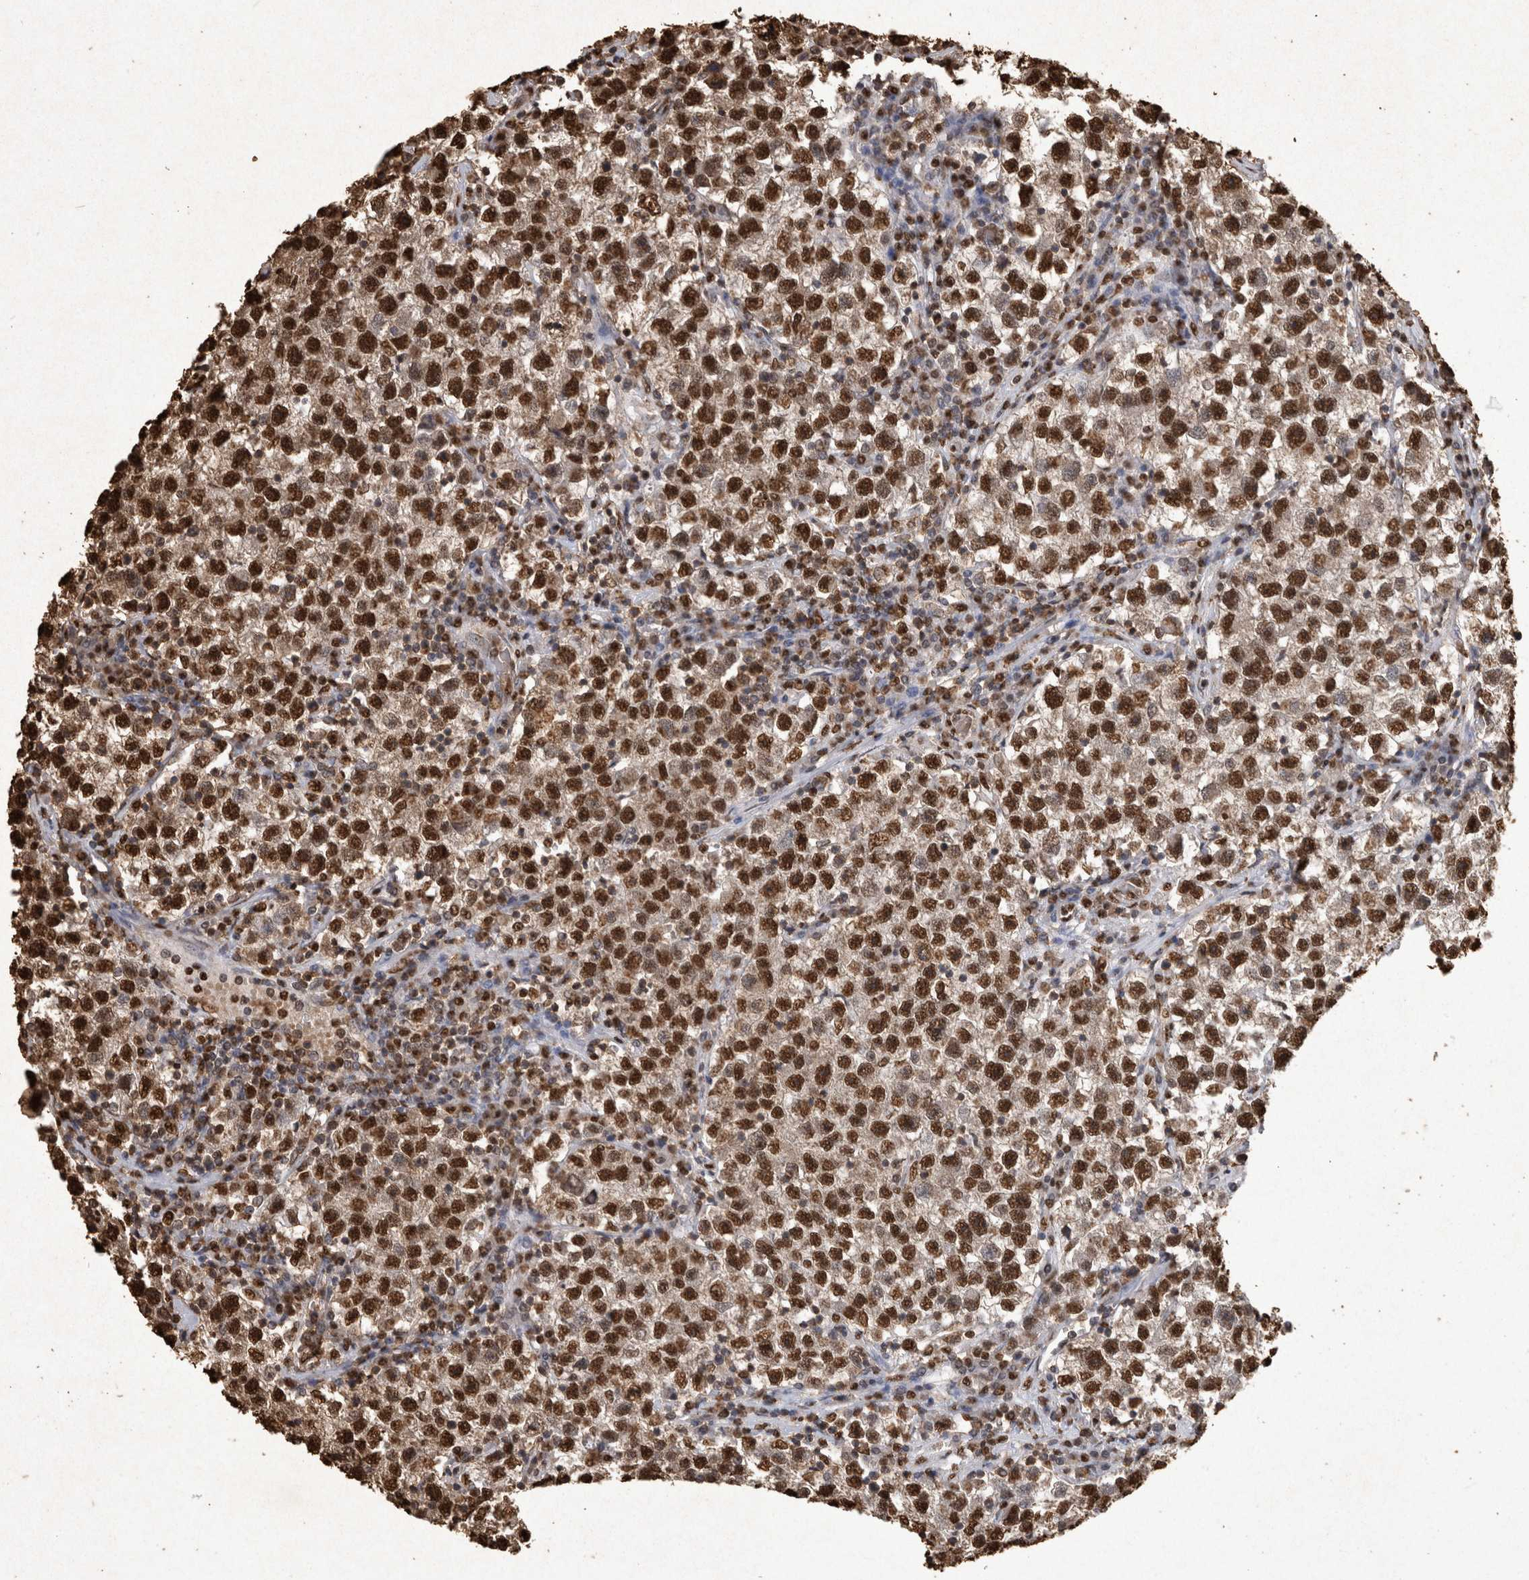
{"staining": {"intensity": "strong", "quantity": ">75%", "location": "nuclear"}, "tissue": "testis cancer", "cell_type": "Tumor cells", "image_type": "cancer", "snomed": [{"axis": "morphology", "description": "Seminoma, NOS"}, {"axis": "topography", "description": "Testis"}], "caption": "Strong nuclear staining is appreciated in about >75% of tumor cells in testis cancer.", "gene": "OAS2", "patient": {"sex": "male", "age": 22}}